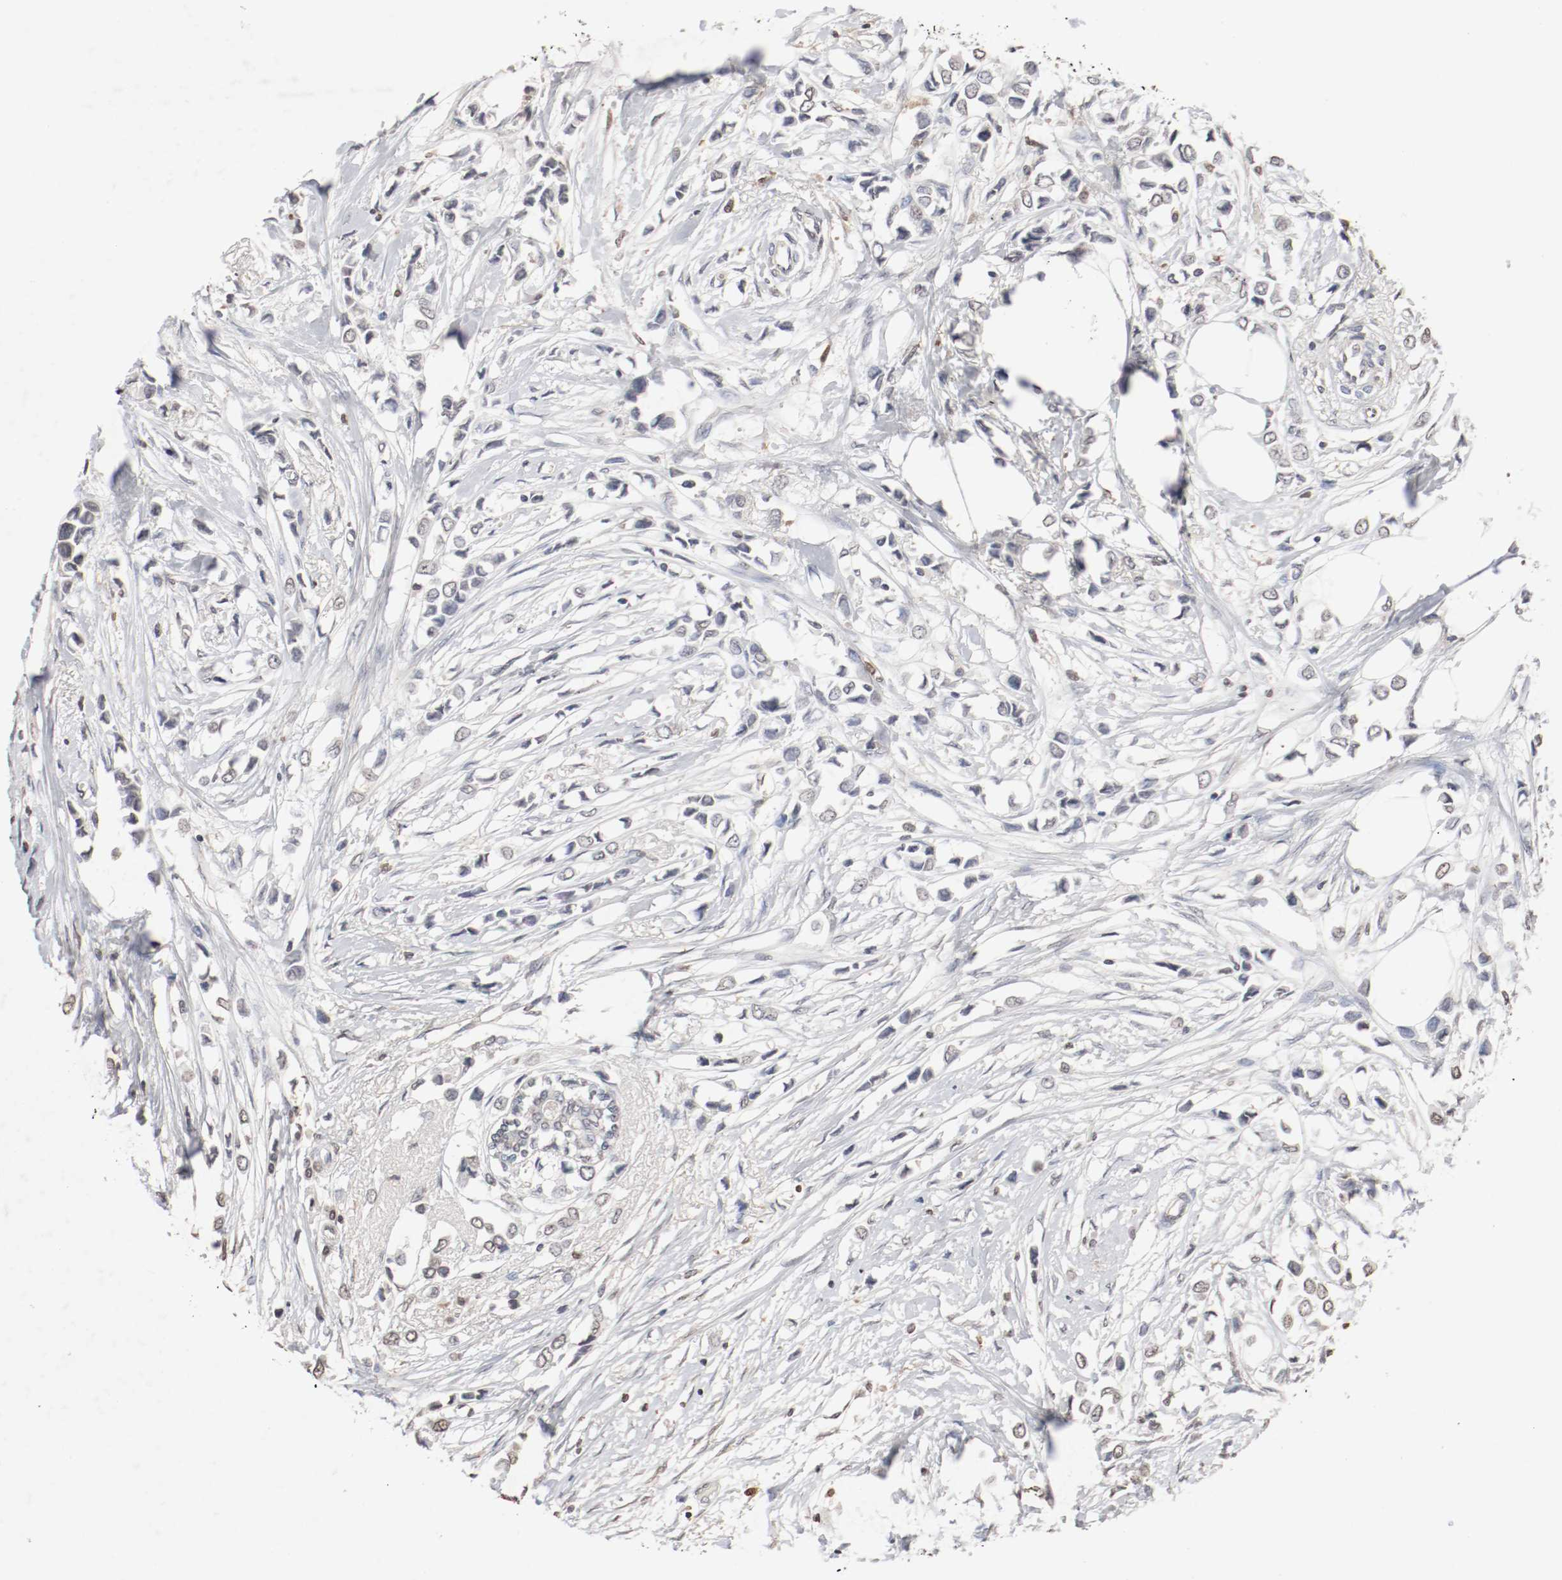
{"staining": {"intensity": "negative", "quantity": "none", "location": "none"}, "tissue": "breast cancer", "cell_type": "Tumor cells", "image_type": "cancer", "snomed": [{"axis": "morphology", "description": "Lobular carcinoma"}, {"axis": "topography", "description": "Breast"}], "caption": "A histopathology image of human lobular carcinoma (breast) is negative for staining in tumor cells.", "gene": "WASL", "patient": {"sex": "female", "age": 51}}